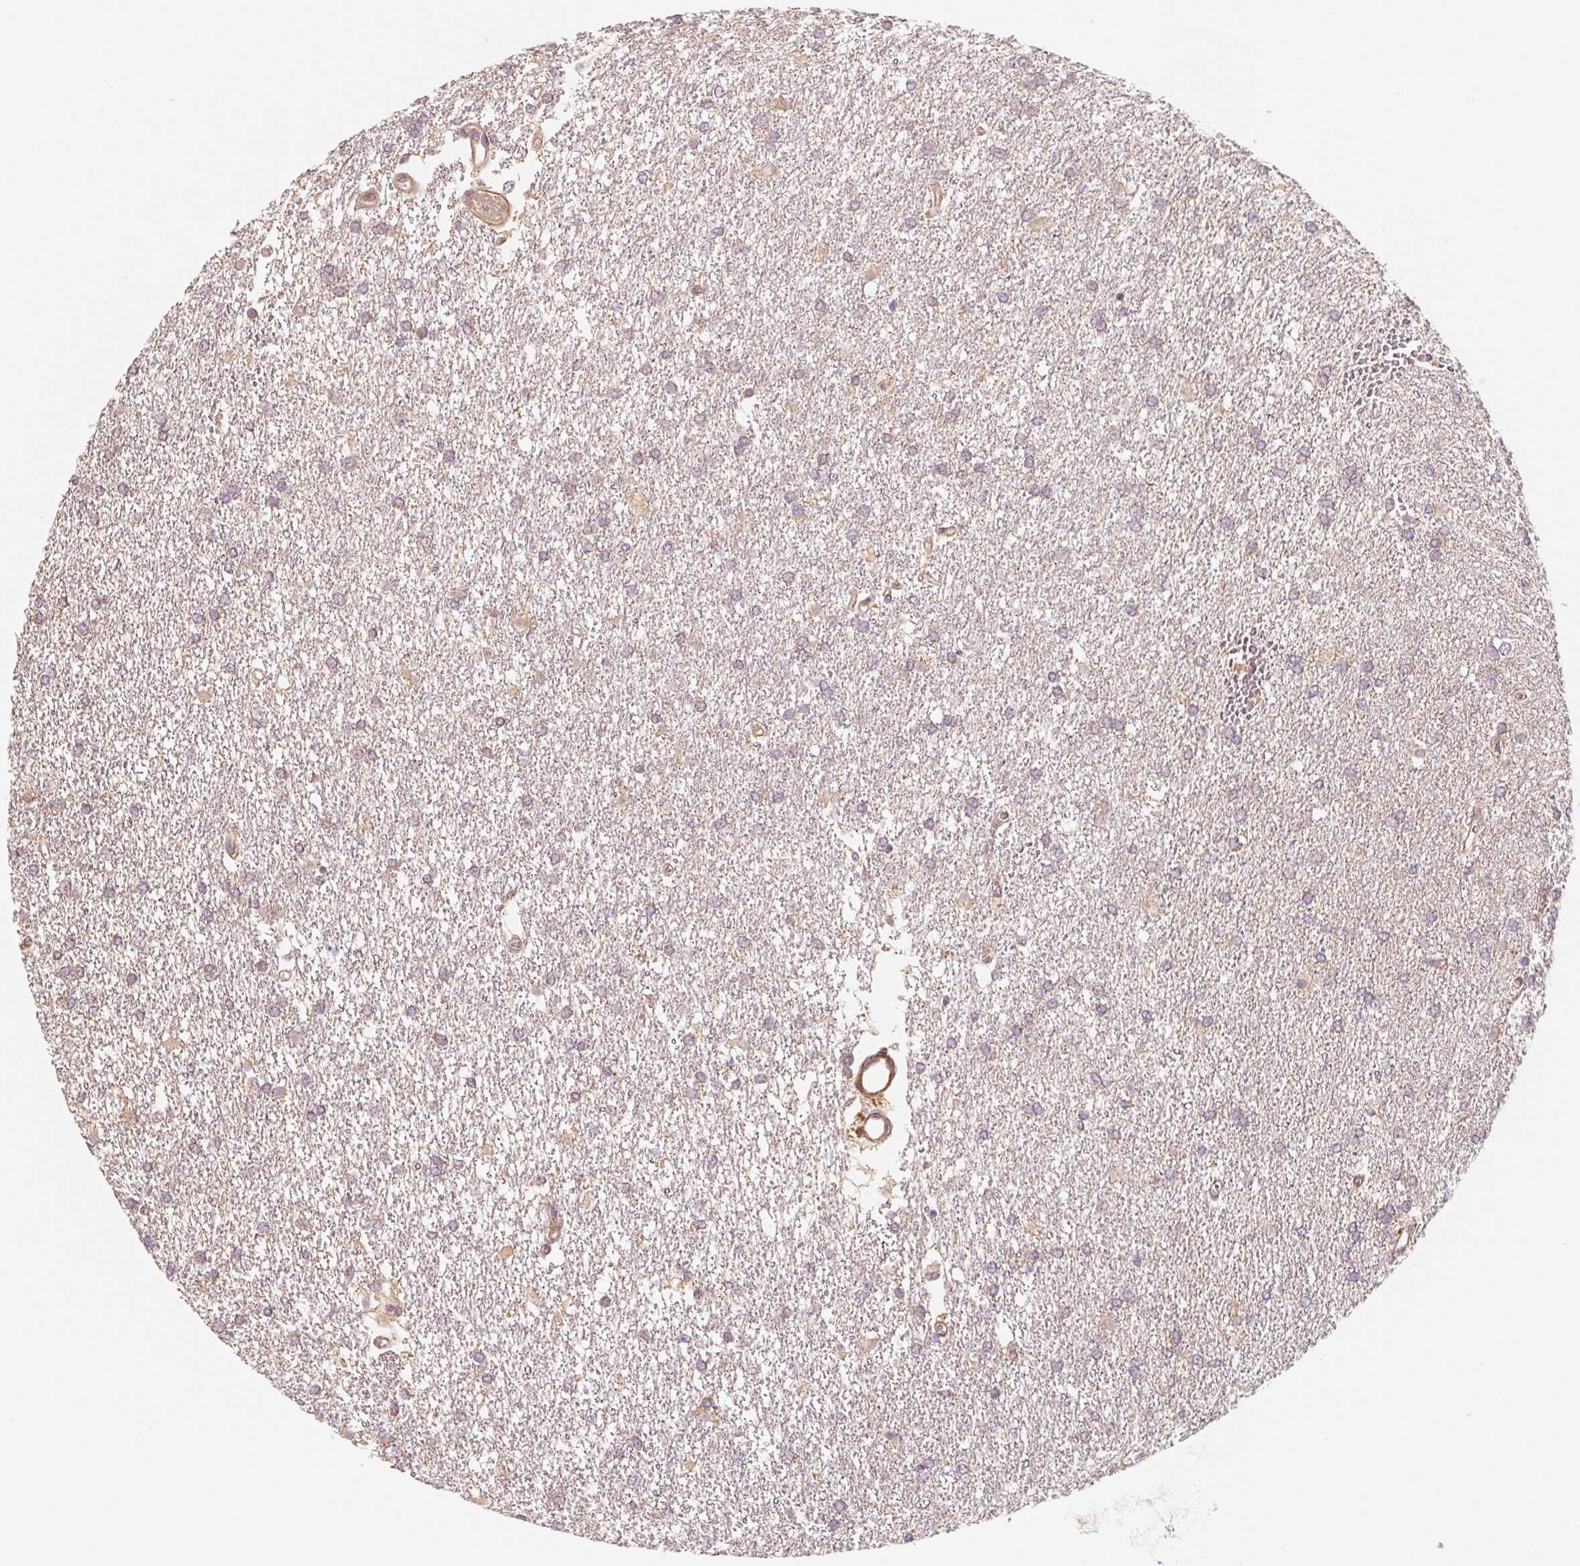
{"staining": {"intensity": "weak", "quantity": "<25%", "location": "cytoplasmic/membranous"}, "tissue": "glioma", "cell_type": "Tumor cells", "image_type": "cancer", "snomed": [{"axis": "morphology", "description": "Glioma, malignant, High grade"}, {"axis": "topography", "description": "Brain"}], "caption": "Tumor cells are negative for protein expression in human malignant glioma (high-grade).", "gene": "CCDC112", "patient": {"sex": "female", "age": 61}}